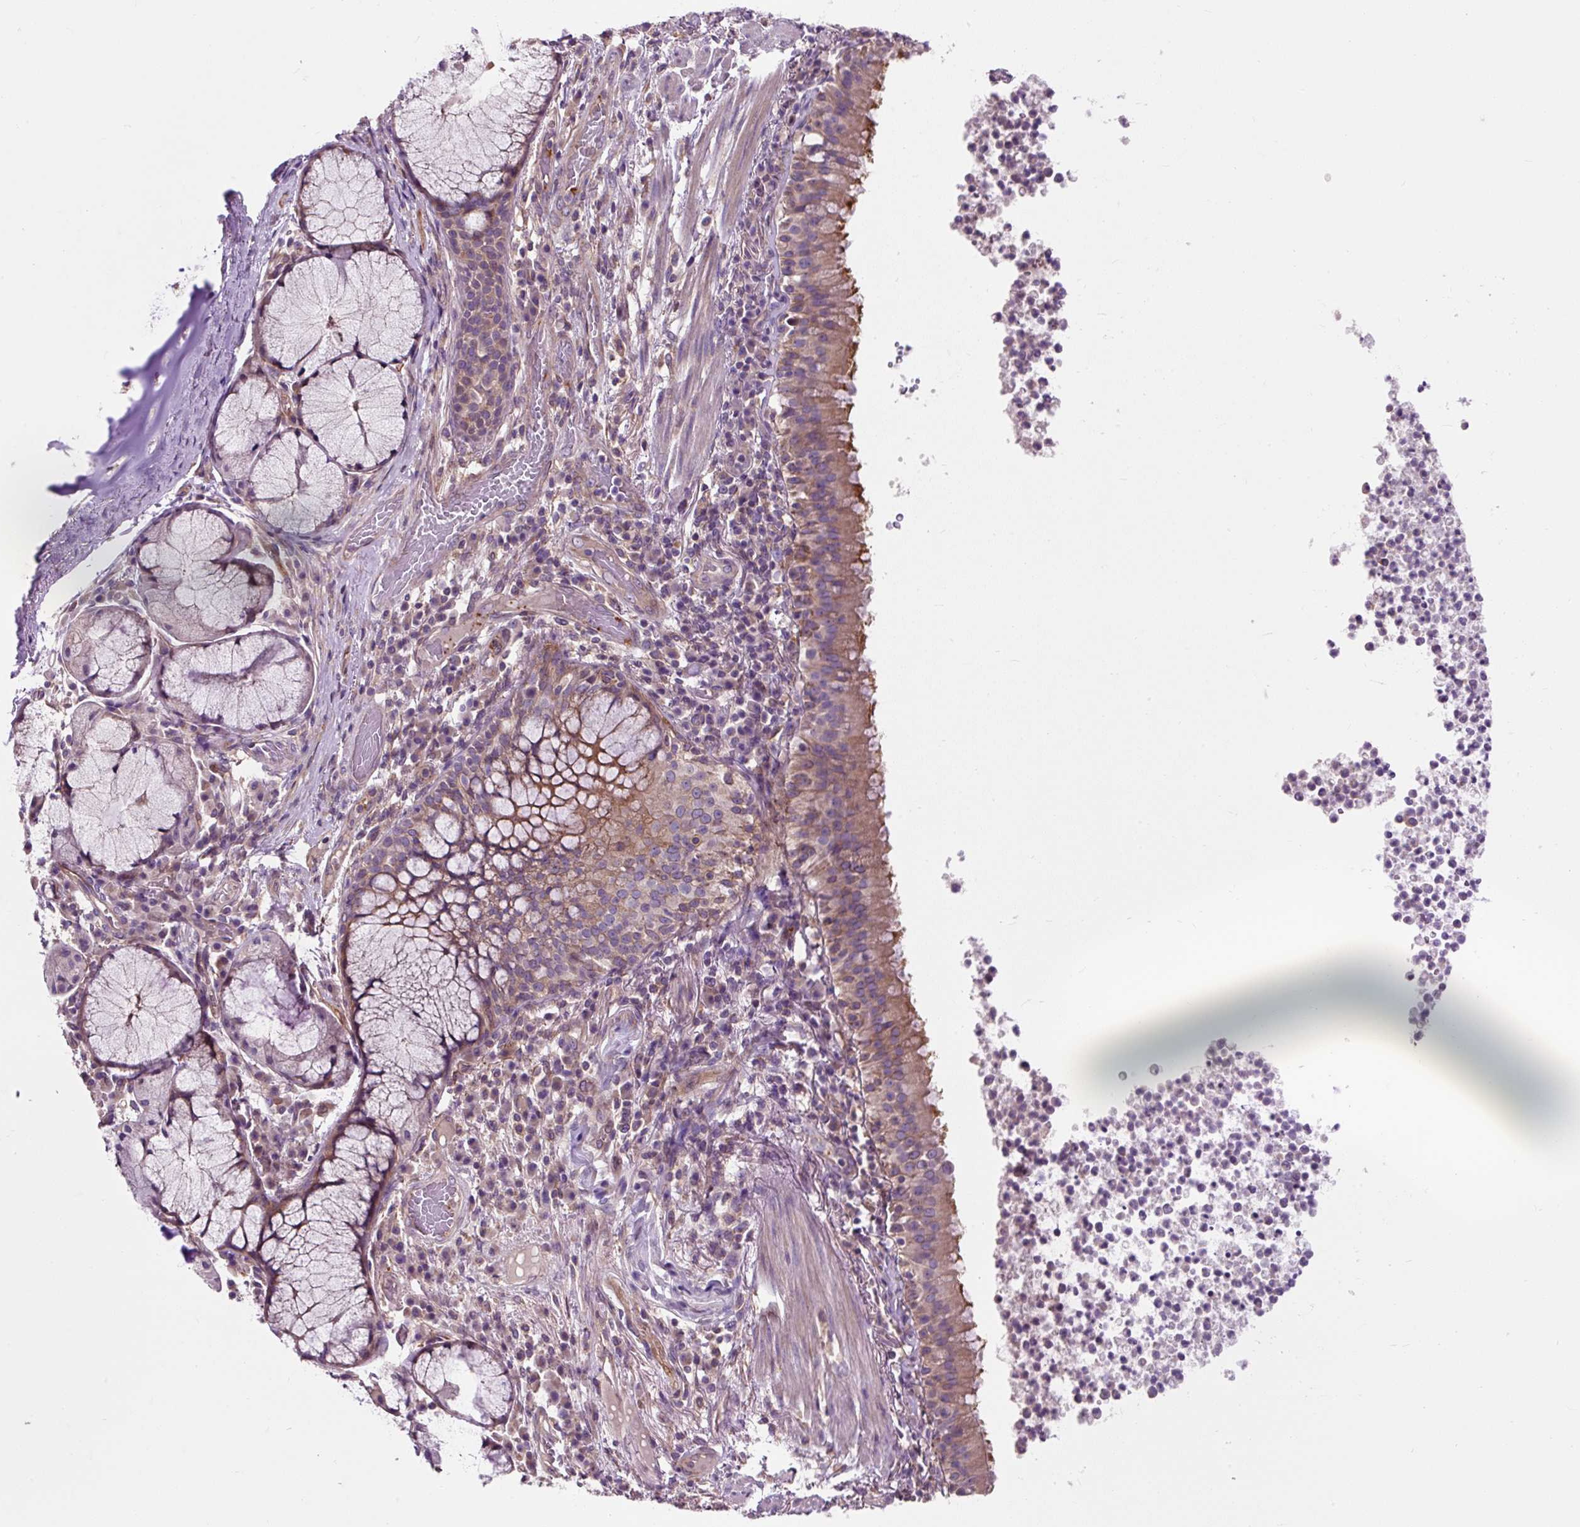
{"staining": {"intensity": "moderate", "quantity": ">75%", "location": "cytoplasmic/membranous"}, "tissue": "bronchus", "cell_type": "Respiratory epithelial cells", "image_type": "normal", "snomed": [{"axis": "morphology", "description": "Normal tissue, NOS"}, {"axis": "topography", "description": "Cartilage tissue"}, {"axis": "topography", "description": "Bronchus"}], "caption": "Immunohistochemistry image of benign bronchus stained for a protein (brown), which shows medium levels of moderate cytoplasmic/membranous expression in about >75% of respiratory epithelial cells.", "gene": "PCDHGB3", "patient": {"sex": "male", "age": 56}}